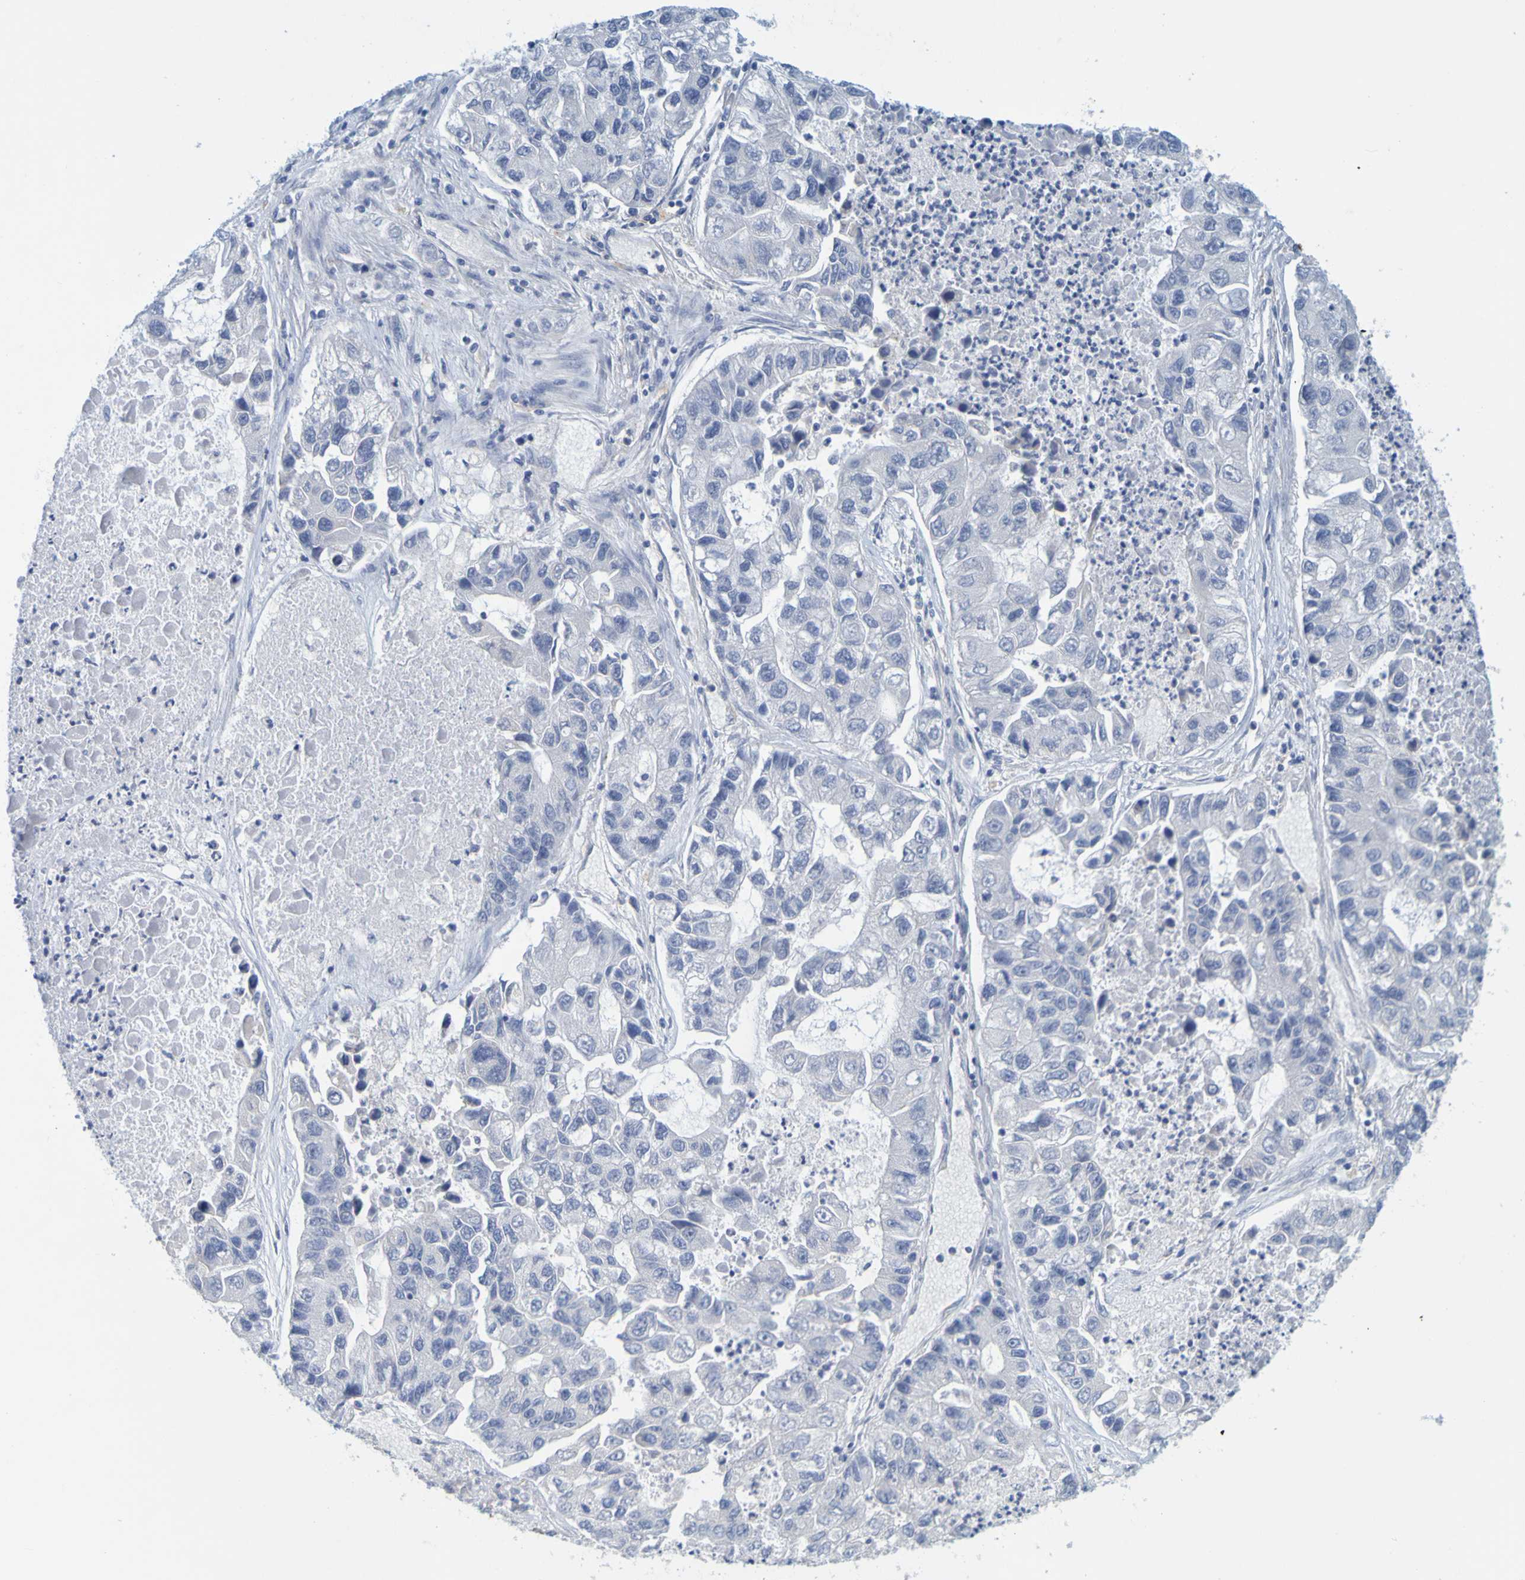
{"staining": {"intensity": "negative", "quantity": "none", "location": "none"}, "tissue": "lung cancer", "cell_type": "Tumor cells", "image_type": "cancer", "snomed": [{"axis": "morphology", "description": "Adenocarcinoma, NOS"}, {"axis": "topography", "description": "Lung"}], "caption": "The image demonstrates no staining of tumor cells in lung cancer (adenocarcinoma).", "gene": "ENDOU", "patient": {"sex": "female", "age": 51}}